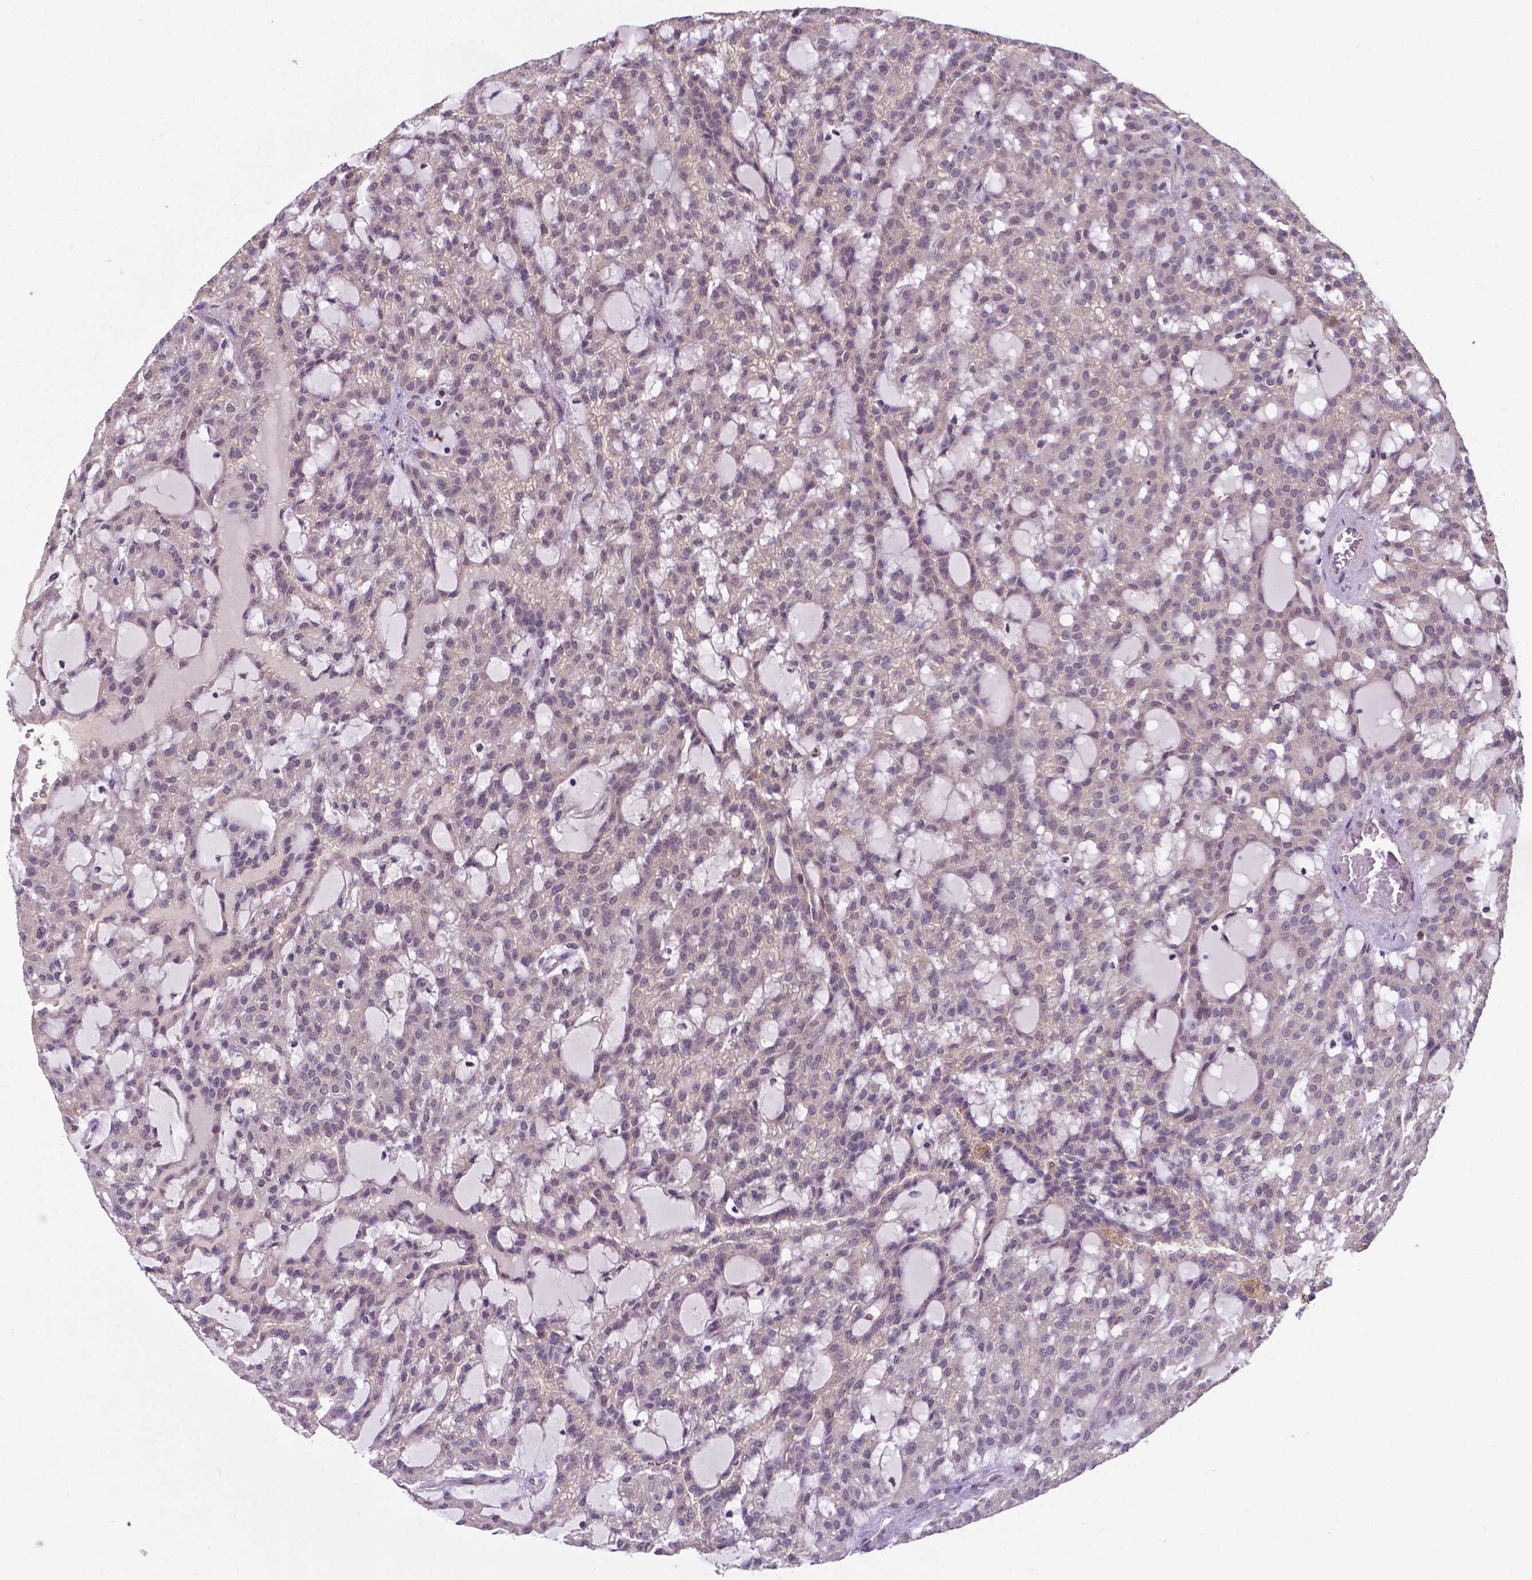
{"staining": {"intensity": "negative", "quantity": "none", "location": "none"}, "tissue": "renal cancer", "cell_type": "Tumor cells", "image_type": "cancer", "snomed": [{"axis": "morphology", "description": "Adenocarcinoma, NOS"}, {"axis": "topography", "description": "Kidney"}], "caption": "Immunohistochemical staining of human renal cancer exhibits no significant staining in tumor cells. (Stains: DAB (3,3'-diaminobenzidine) immunohistochemistry with hematoxylin counter stain, Microscopy: brightfield microscopy at high magnification).", "gene": "GPR63", "patient": {"sex": "male", "age": 63}}